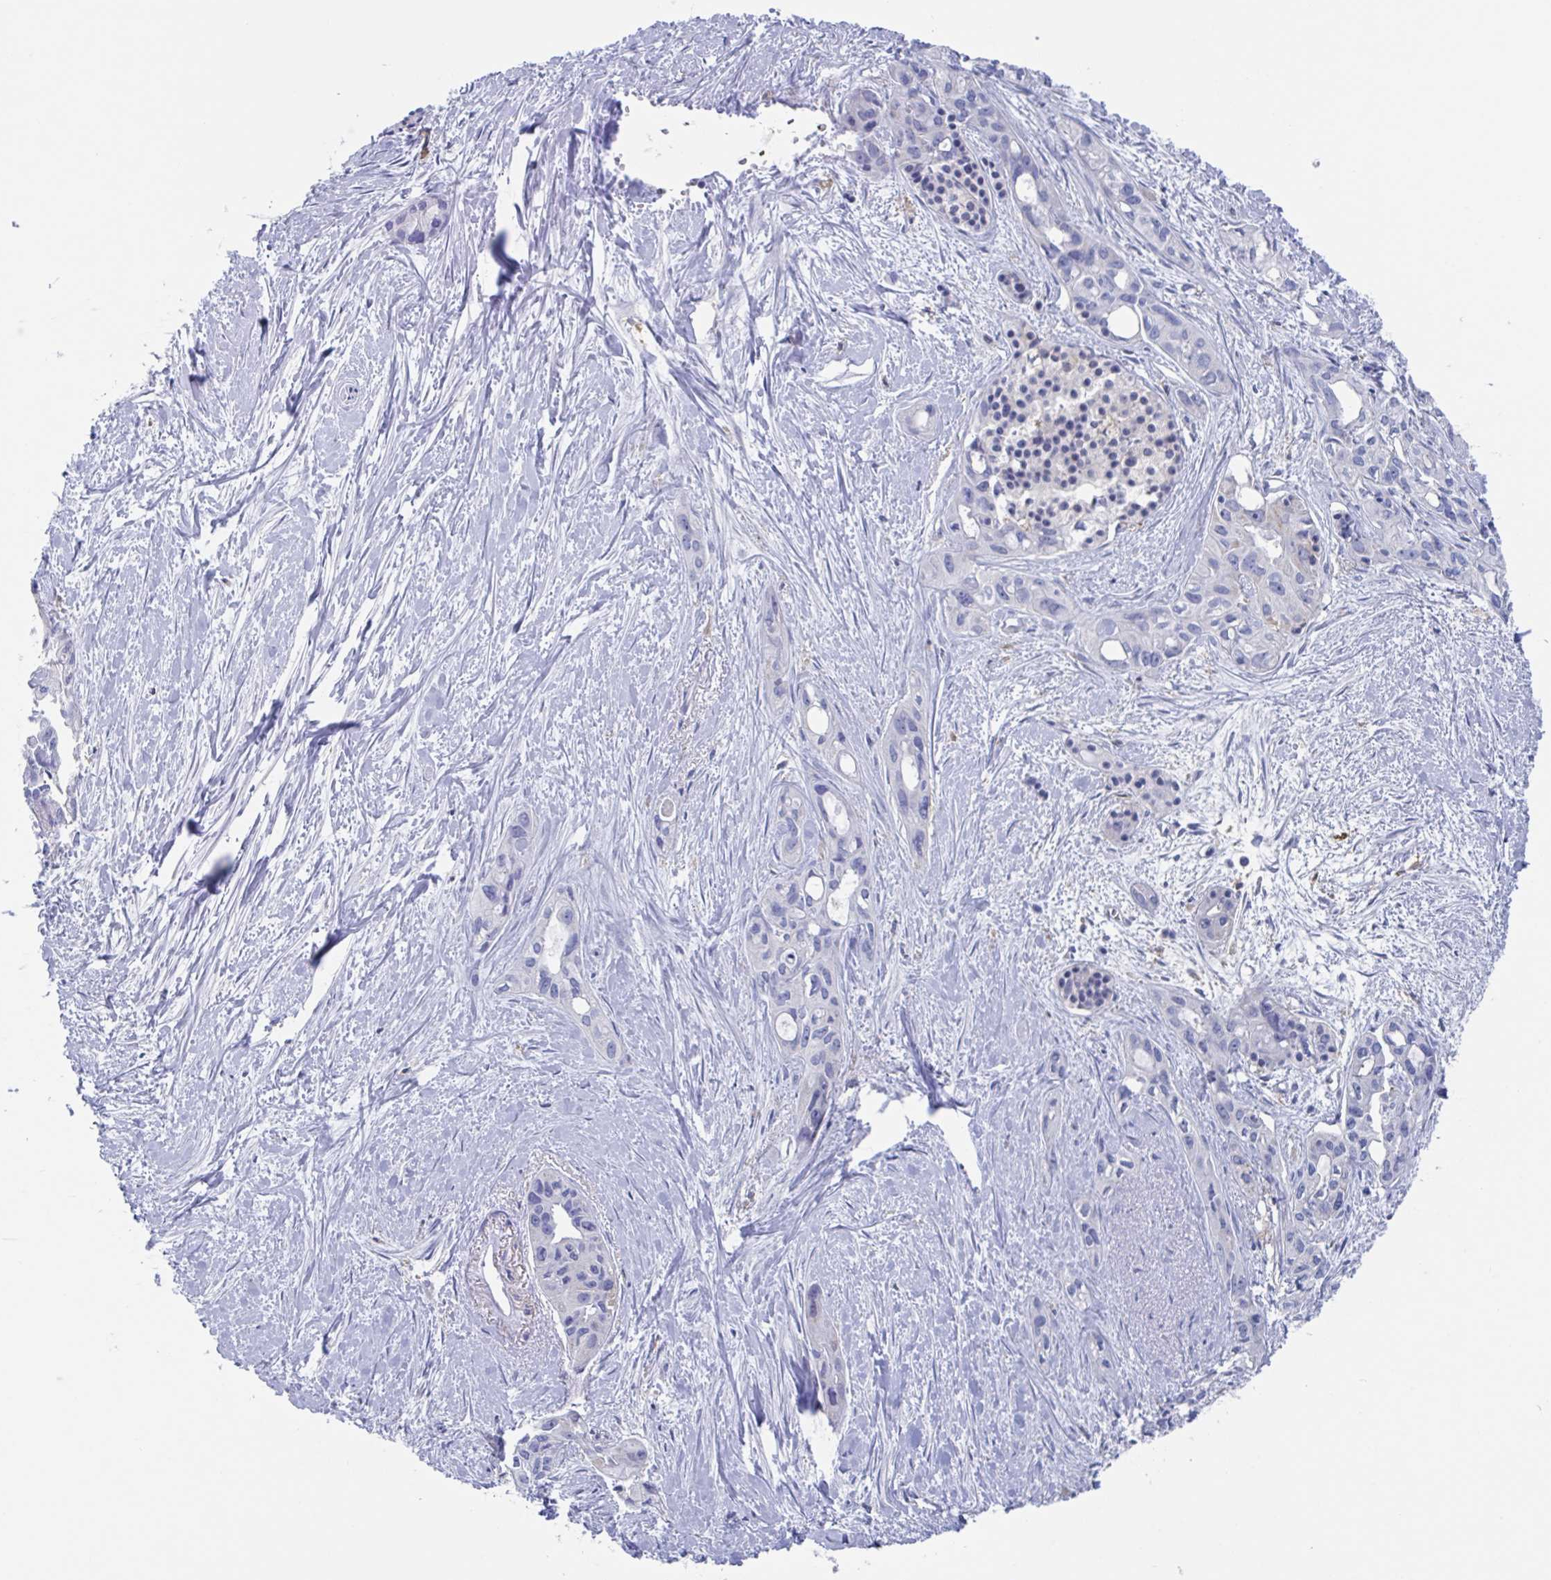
{"staining": {"intensity": "negative", "quantity": "none", "location": "none"}, "tissue": "pancreatic cancer", "cell_type": "Tumor cells", "image_type": "cancer", "snomed": [{"axis": "morphology", "description": "Adenocarcinoma, NOS"}, {"axis": "topography", "description": "Pancreas"}], "caption": "Immunohistochemical staining of human adenocarcinoma (pancreatic) shows no significant positivity in tumor cells. The staining is performed using DAB brown chromogen with nuclei counter-stained in using hematoxylin.", "gene": "FCGR3A", "patient": {"sex": "female", "age": 50}}